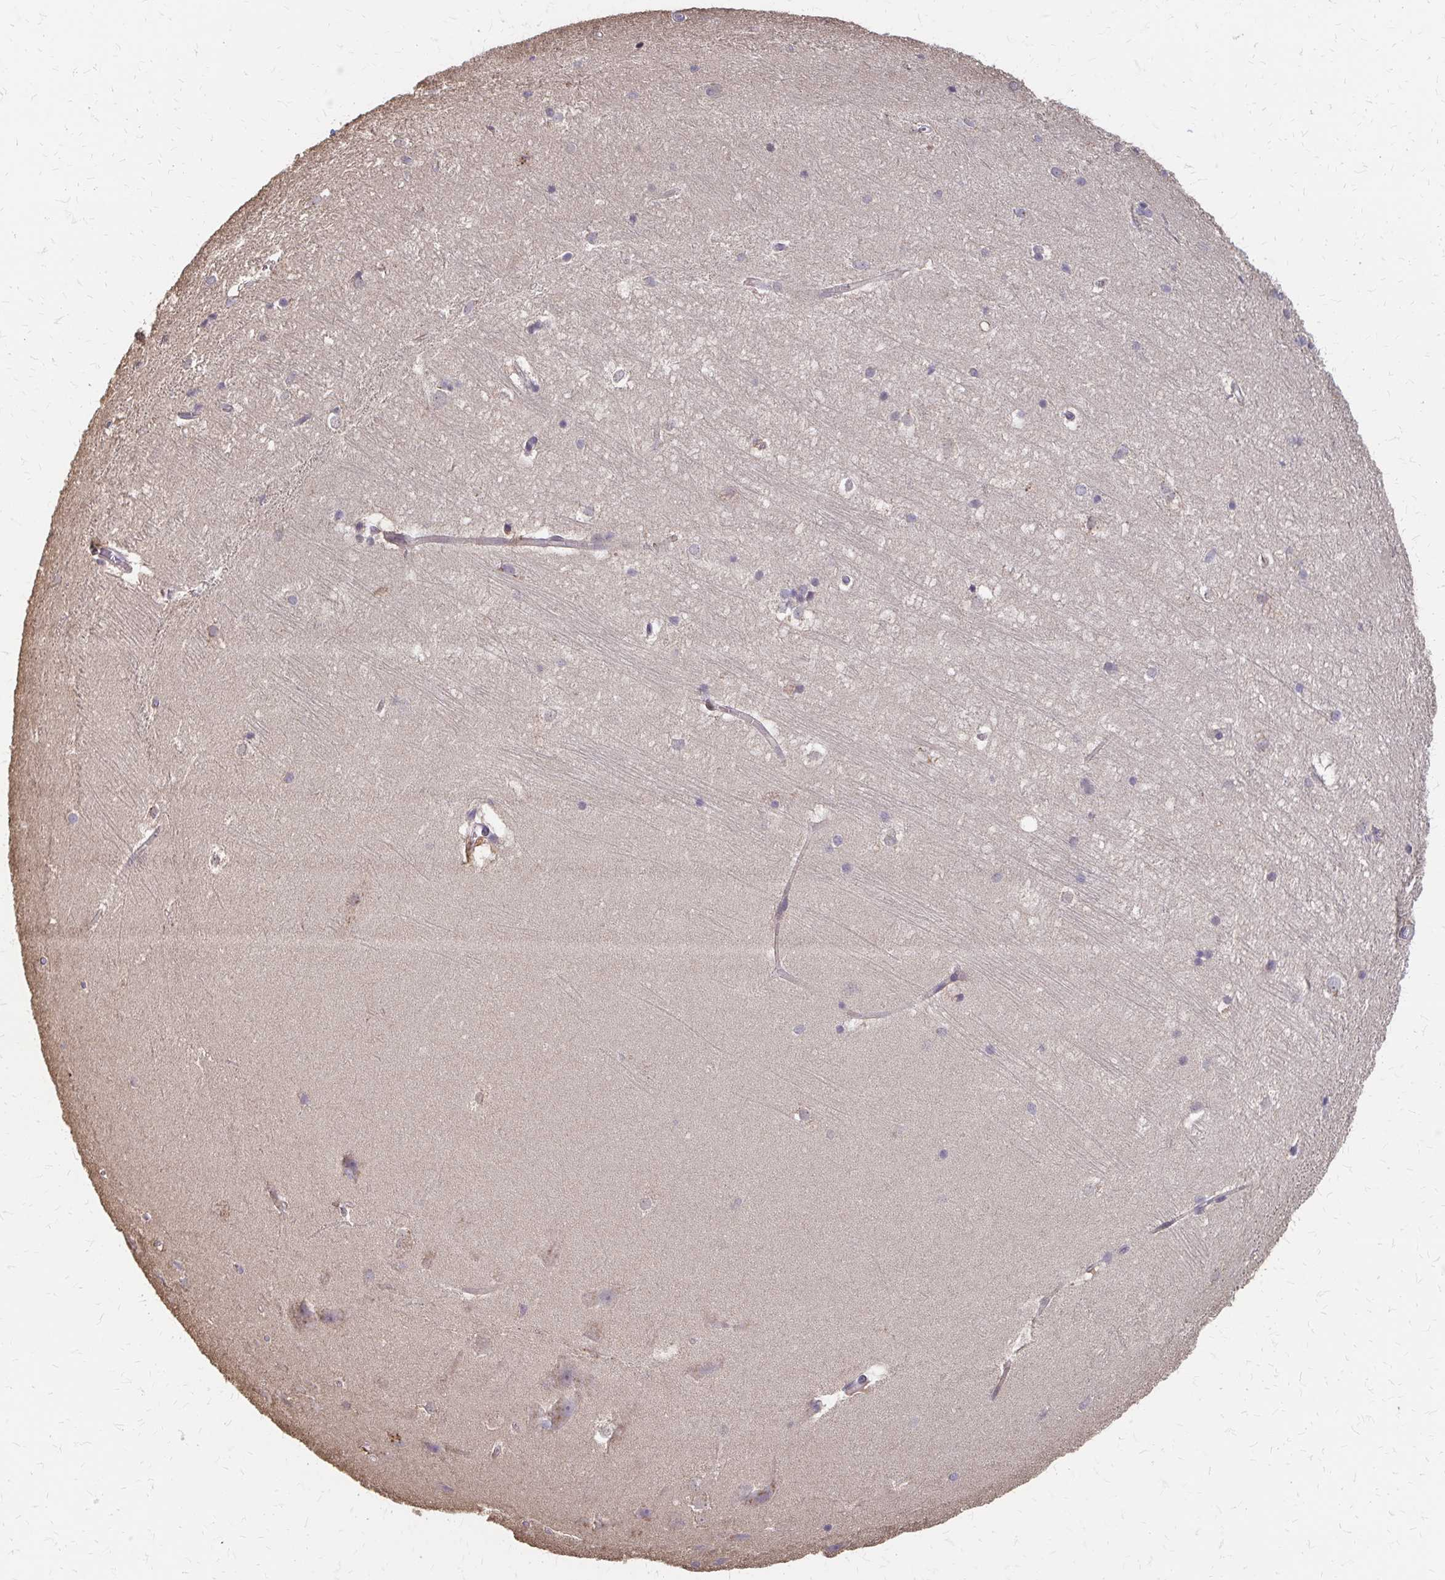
{"staining": {"intensity": "negative", "quantity": "none", "location": "none"}, "tissue": "hippocampus", "cell_type": "Glial cells", "image_type": "normal", "snomed": [{"axis": "morphology", "description": "Normal tissue, NOS"}, {"axis": "topography", "description": "Cerebral cortex"}, {"axis": "topography", "description": "Hippocampus"}], "caption": "The immunohistochemistry histopathology image has no significant positivity in glial cells of hippocampus.", "gene": "IFI44L", "patient": {"sex": "female", "age": 19}}